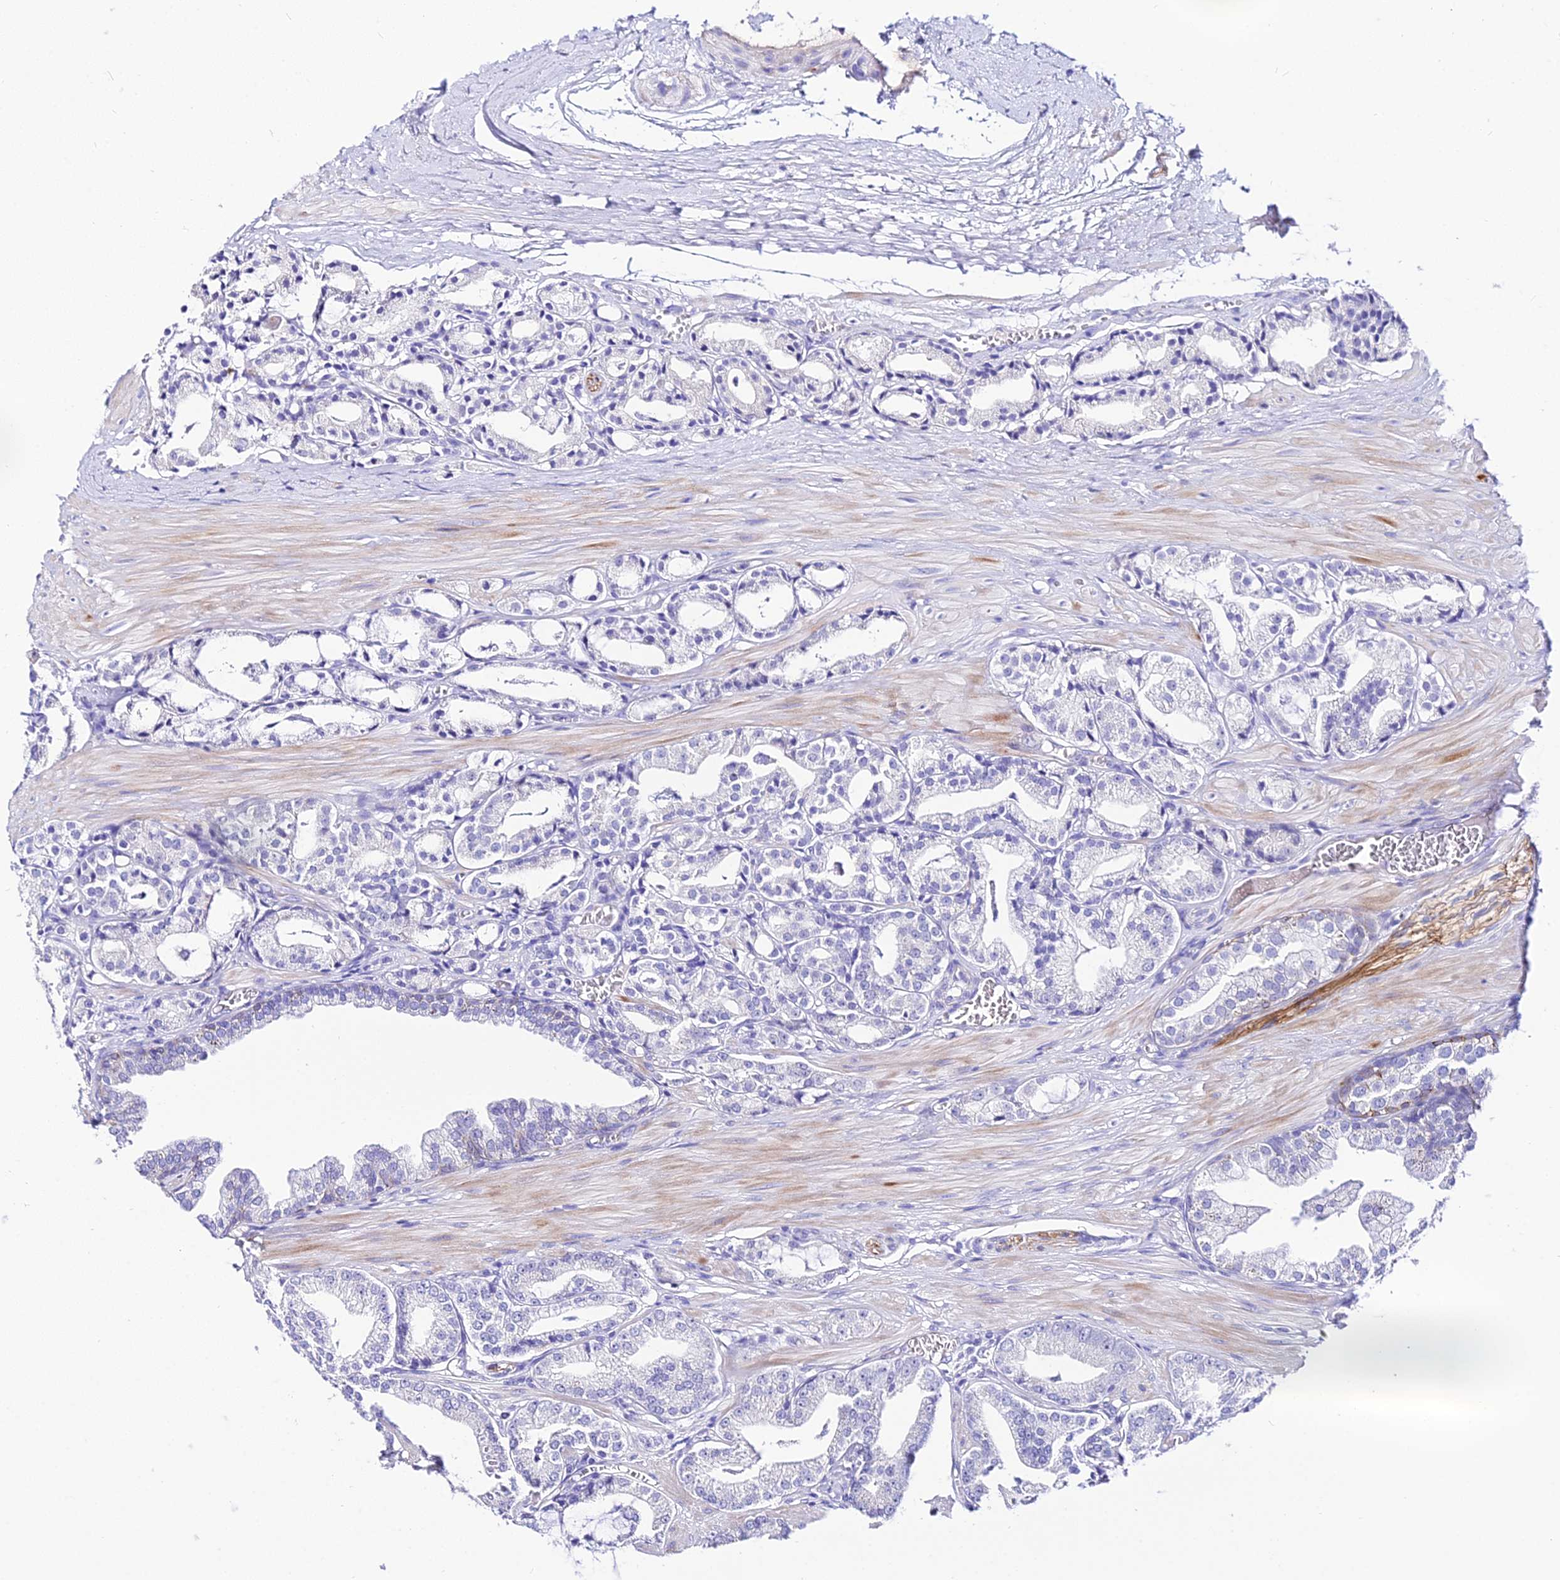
{"staining": {"intensity": "negative", "quantity": "none", "location": "none"}, "tissue": "prostate cancer", "cell_type": "Tumor cells", "image_type": "cancer", "snomed": [{"axis": "morphology", "description": "Adenocarcinoma, High grade"}, {"axis": "topography", "description": "Prostate"}], "caption": "The micrograph exhibits no significant staining in tumor cells of prostate high-grade adenocarcinoma.", "gene": "DEFB106A", "patient": {"sex": "male", "age": 71}}